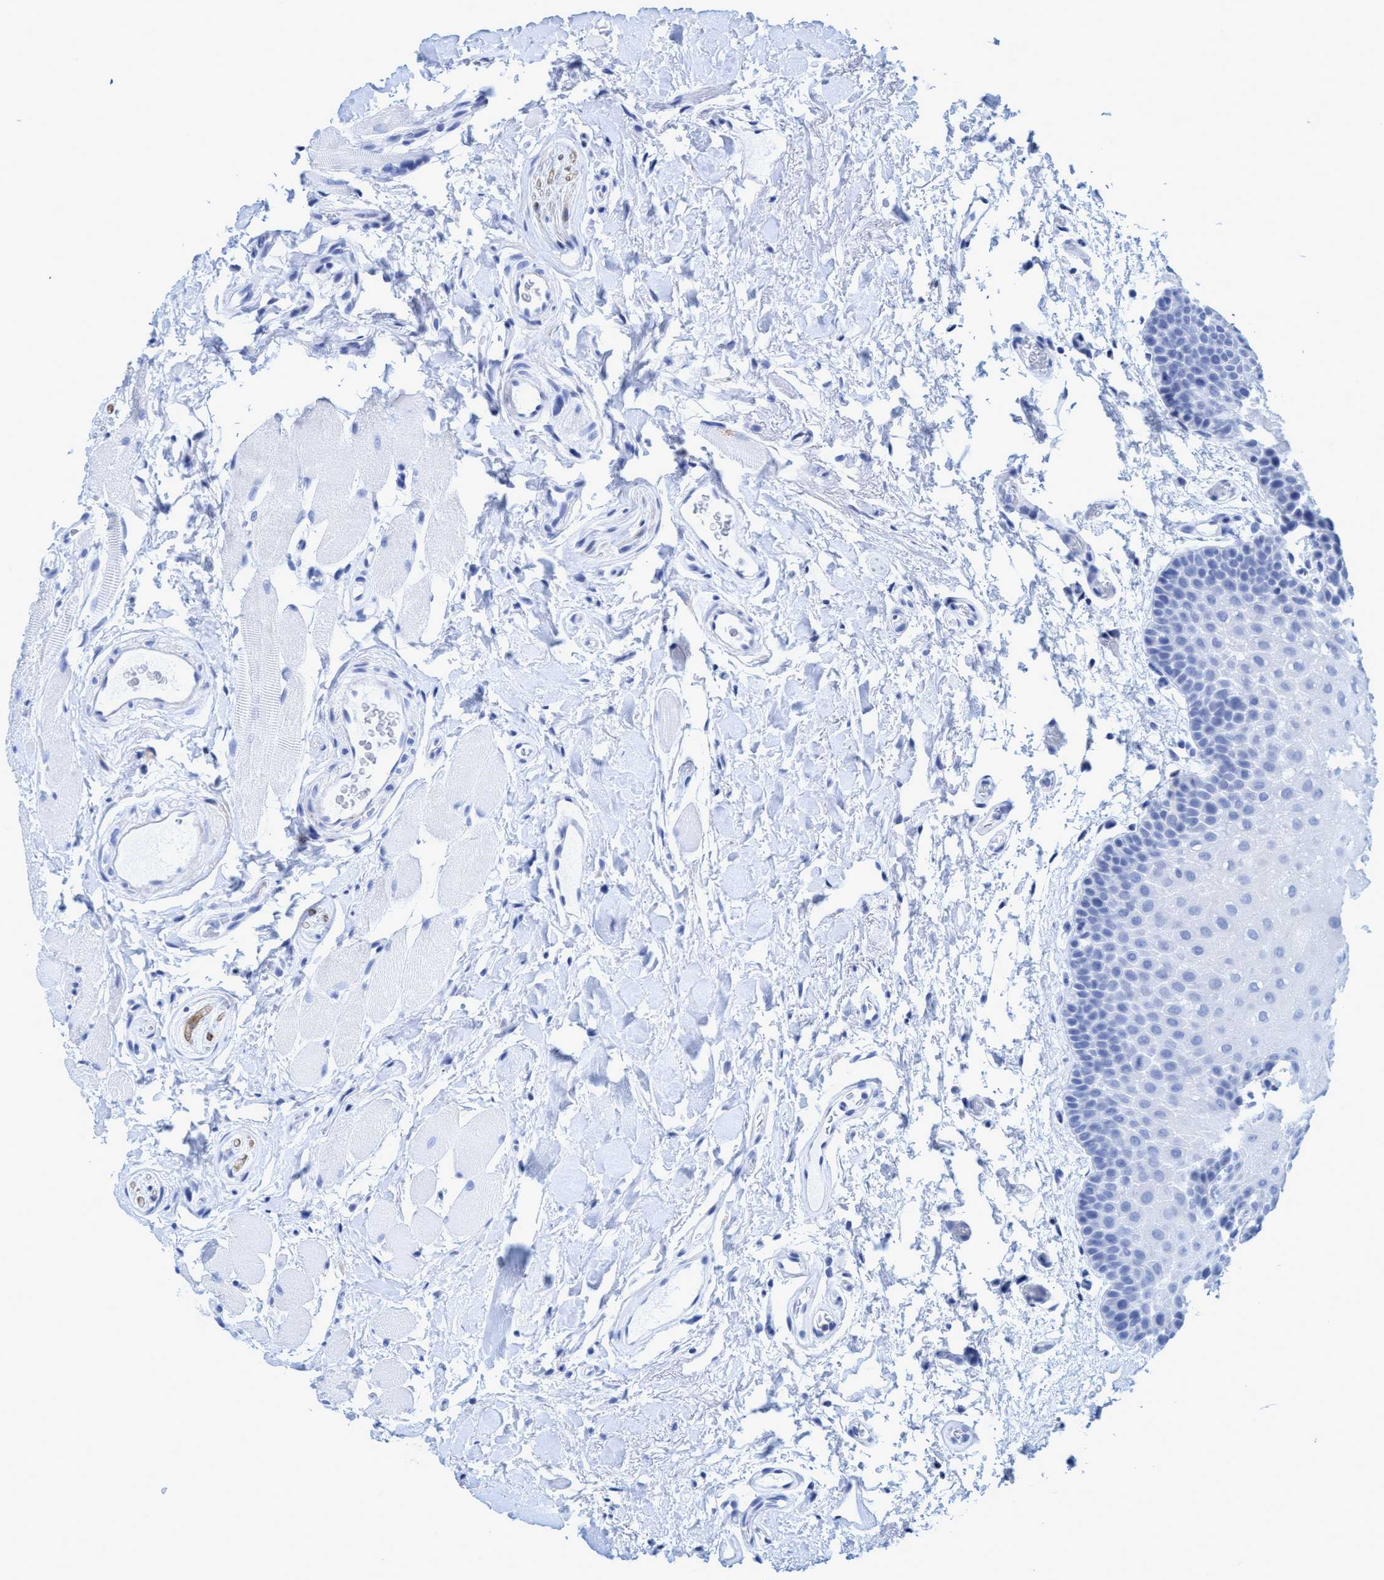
{"staining": {"intensity": "negative", "quantity": "none", "location": "none"}, "tissue": "oral mucosa", "cell_type": "Squamous epithelial cells", "image_type": "normal", "snomed": [{"axis": "morphology", "description": "Normal tissue, NOS"}, {"axis": "topography", "description": "Oral tissue"}], "caption": "DAB immunohistochemical staining of normal oral mucosa reveals no significant expression in squamous epithelial cells.", "gene": "PLPPR1", "patient": {"sex": "male", "age": 62}}